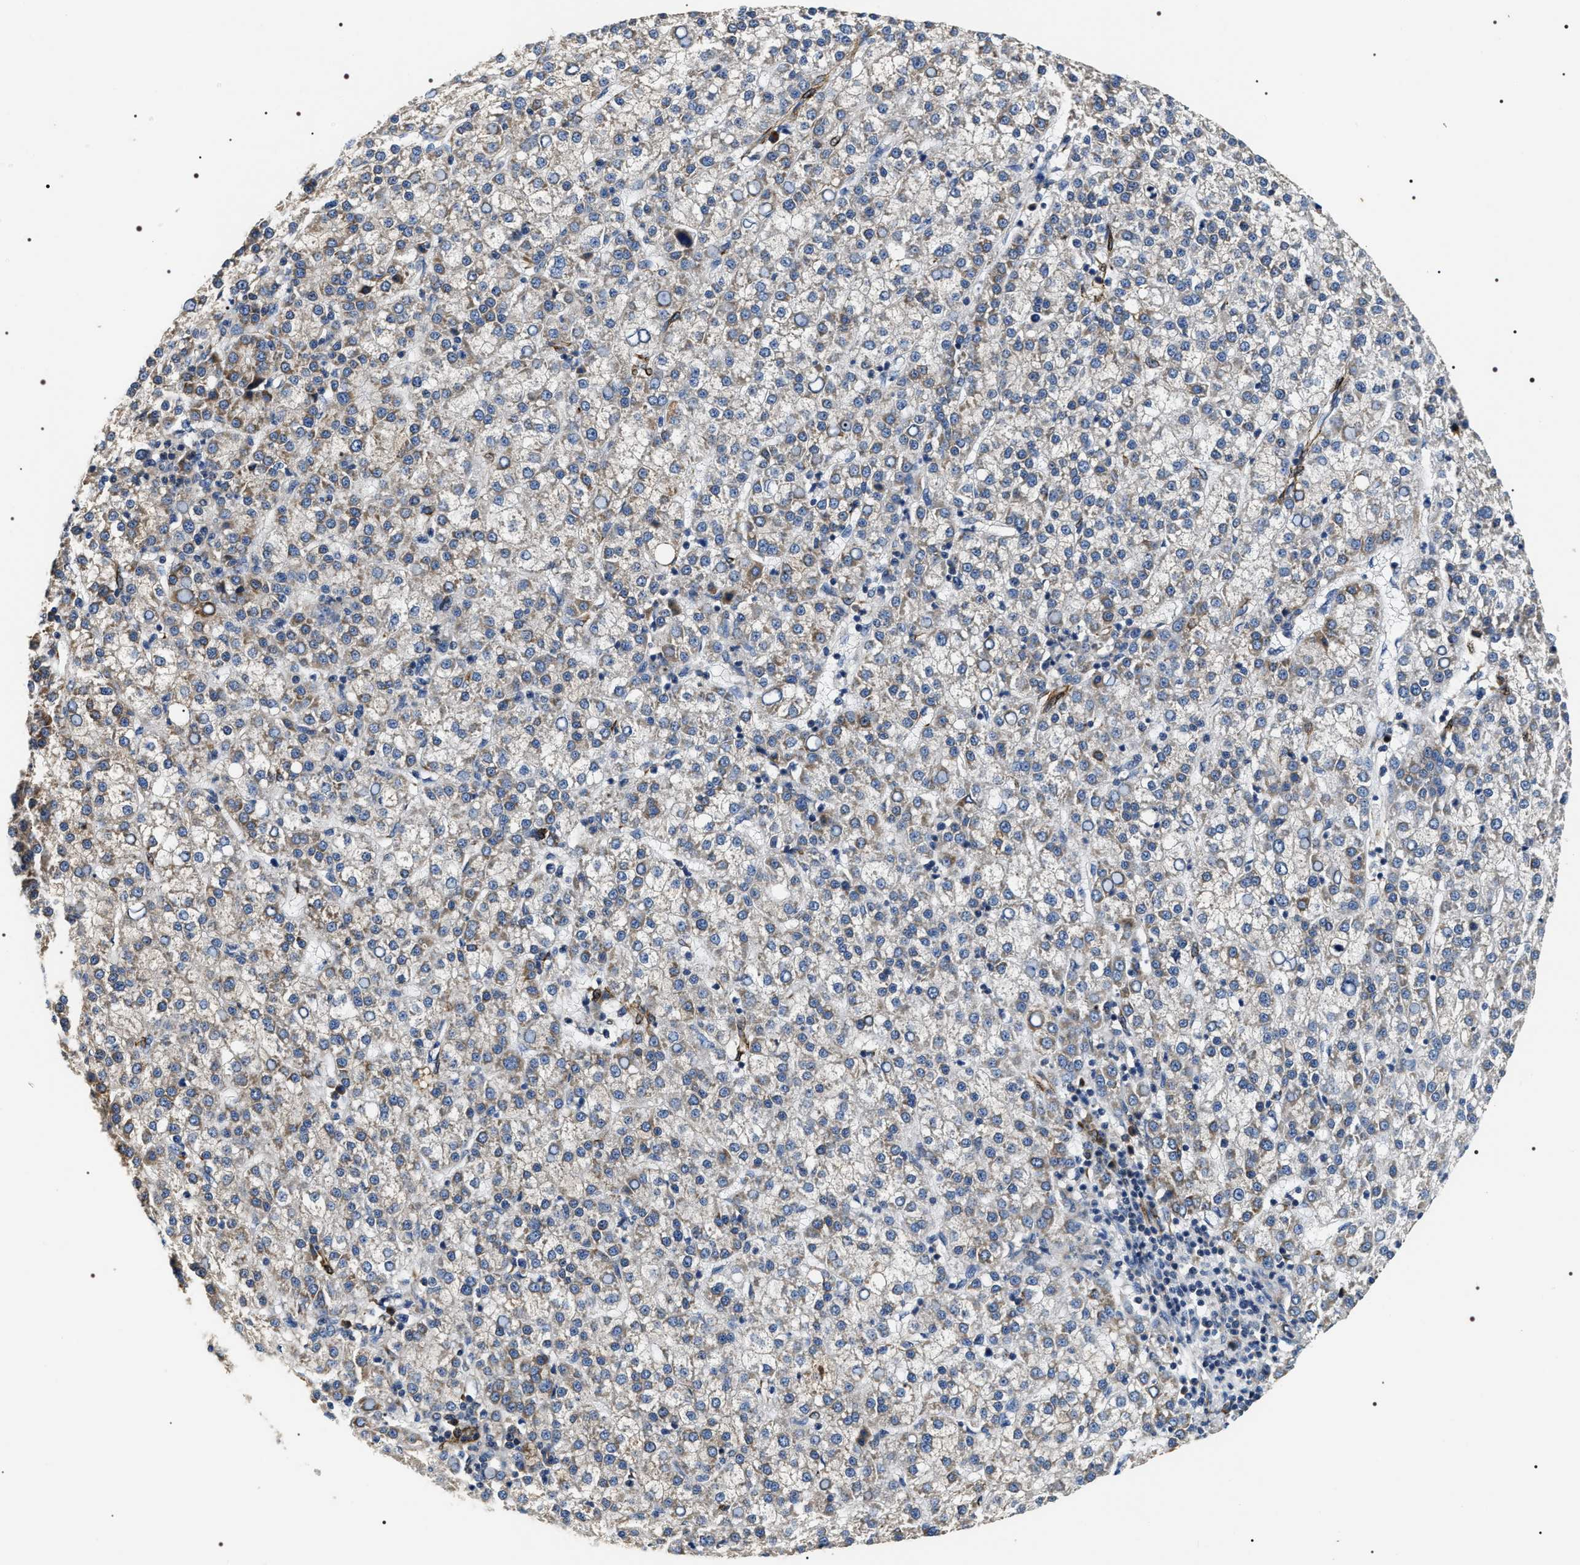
{"staining": {"intensity": "weak", "quantity": "25%-75%", "location": "cytoplasmic/membranous"}, "tissue": "liver cancer", "cell_type": "Tumor cells", "image_type": "cancer", "snomed": [{"axis": "morphology", "description": "Carcinoma, Hepatocellular, NOS"}, {"axis": "topography", "description": "Liver"}], "caption": "Immunohistochemical staining of human liver cancer reveals low levels of weak cytoplasmic/membranous protein expression in about 25%-75% of tumor cells. (DAB IHC, brown staining for protein, blue staining for nuclei).", "gene": "ZC3HAV1L", "patient": {"sex": "female", "age": 58}}